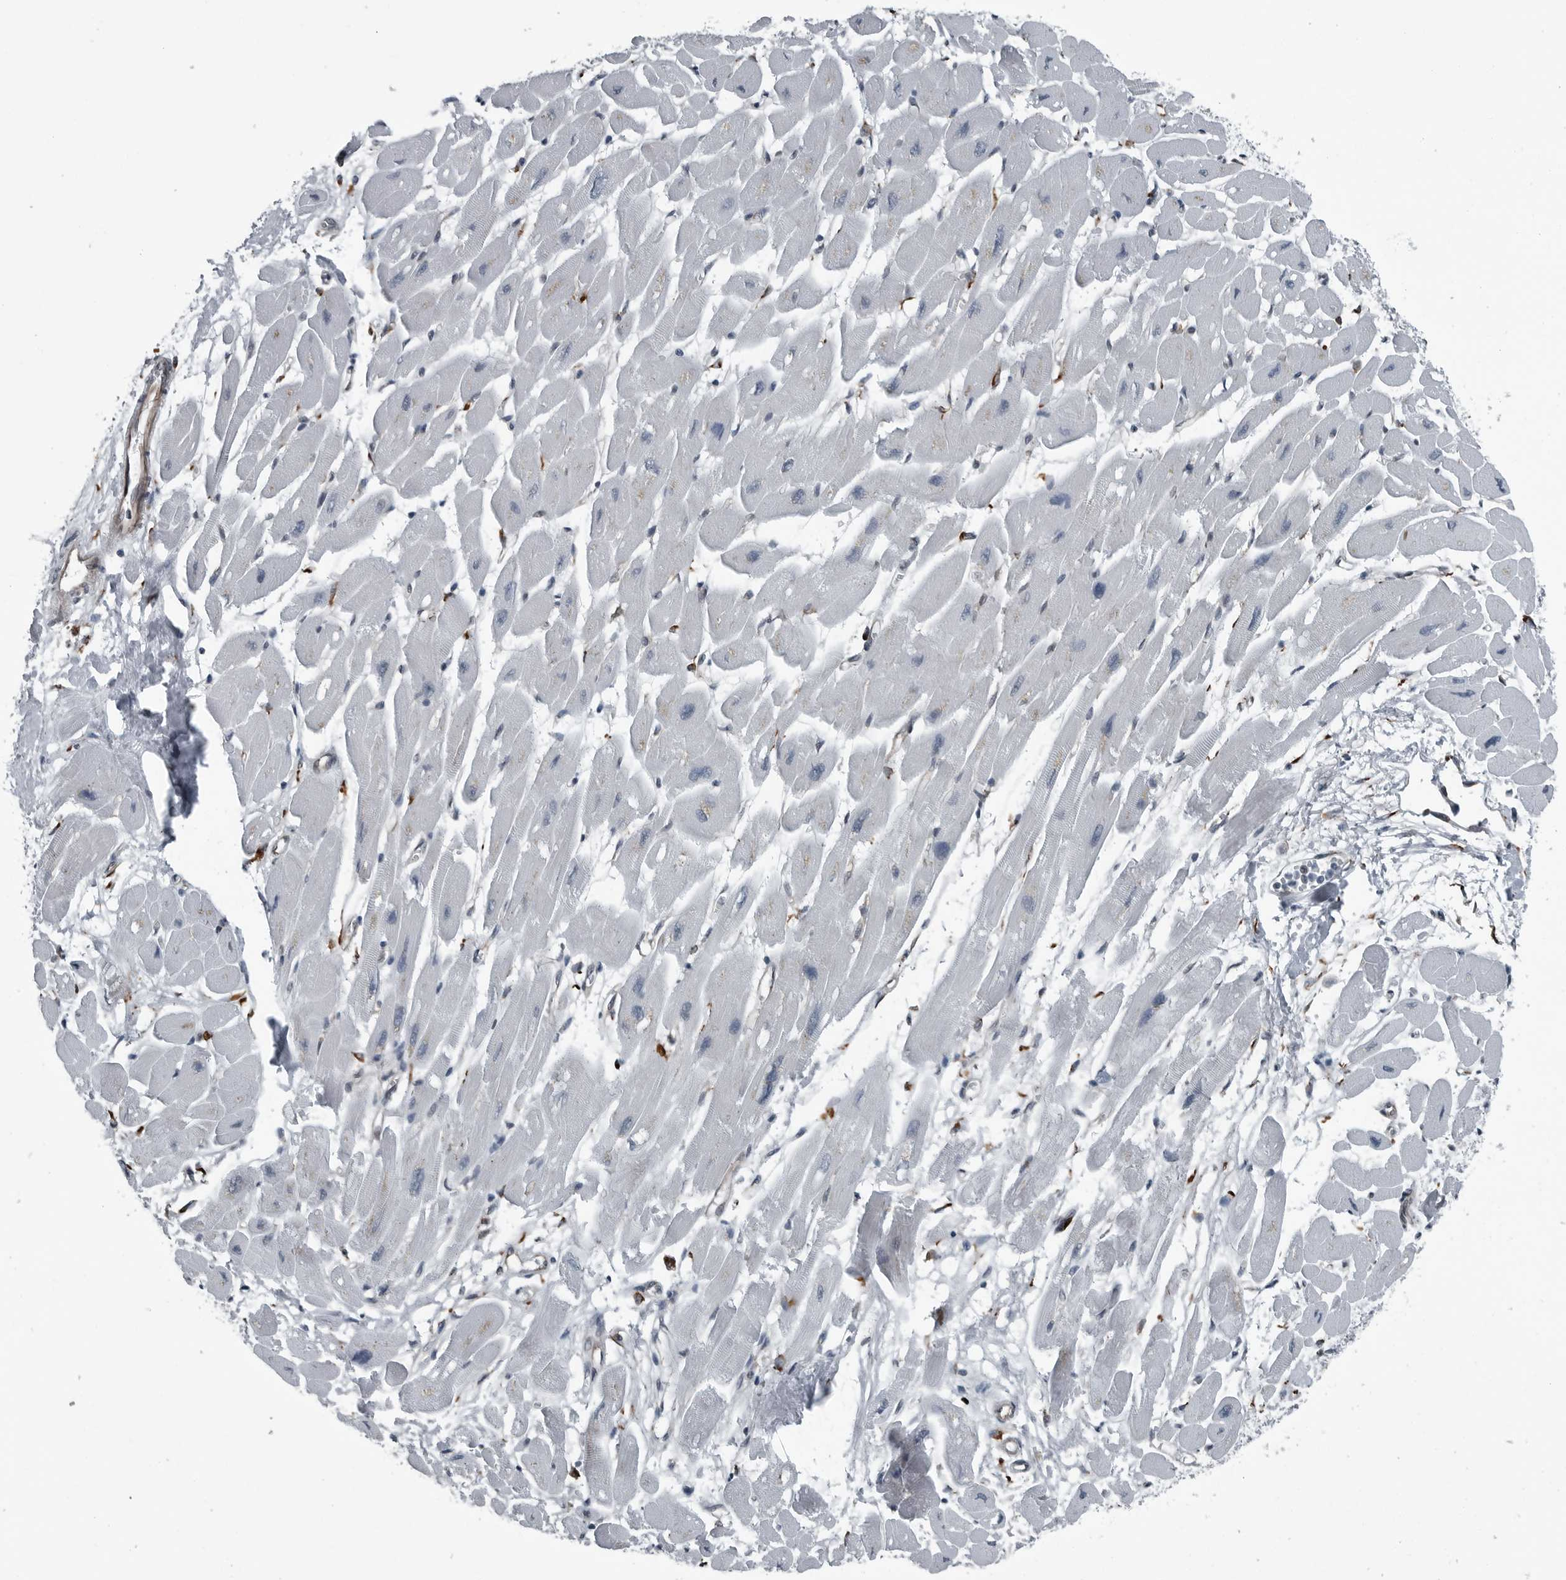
{"staining": {"intensity": "negative", "quantity": "none", "location": "none"}, "tissue": "heart muscle", "cell_type": "Cardiomyocytes", "image_type": "normal", "snomed": [{"axis": "morphology", "description": "Normal tissue, NOS"}, {"axis": "topography", "description": "Heart"}], "caption": "DAB immunohistochemical staining of unremarkable heart muscle demonstrates no significant staining in cardiomyocytes.", "gene": "CEP85", "patient": {"sex": "female", "age": 54}}